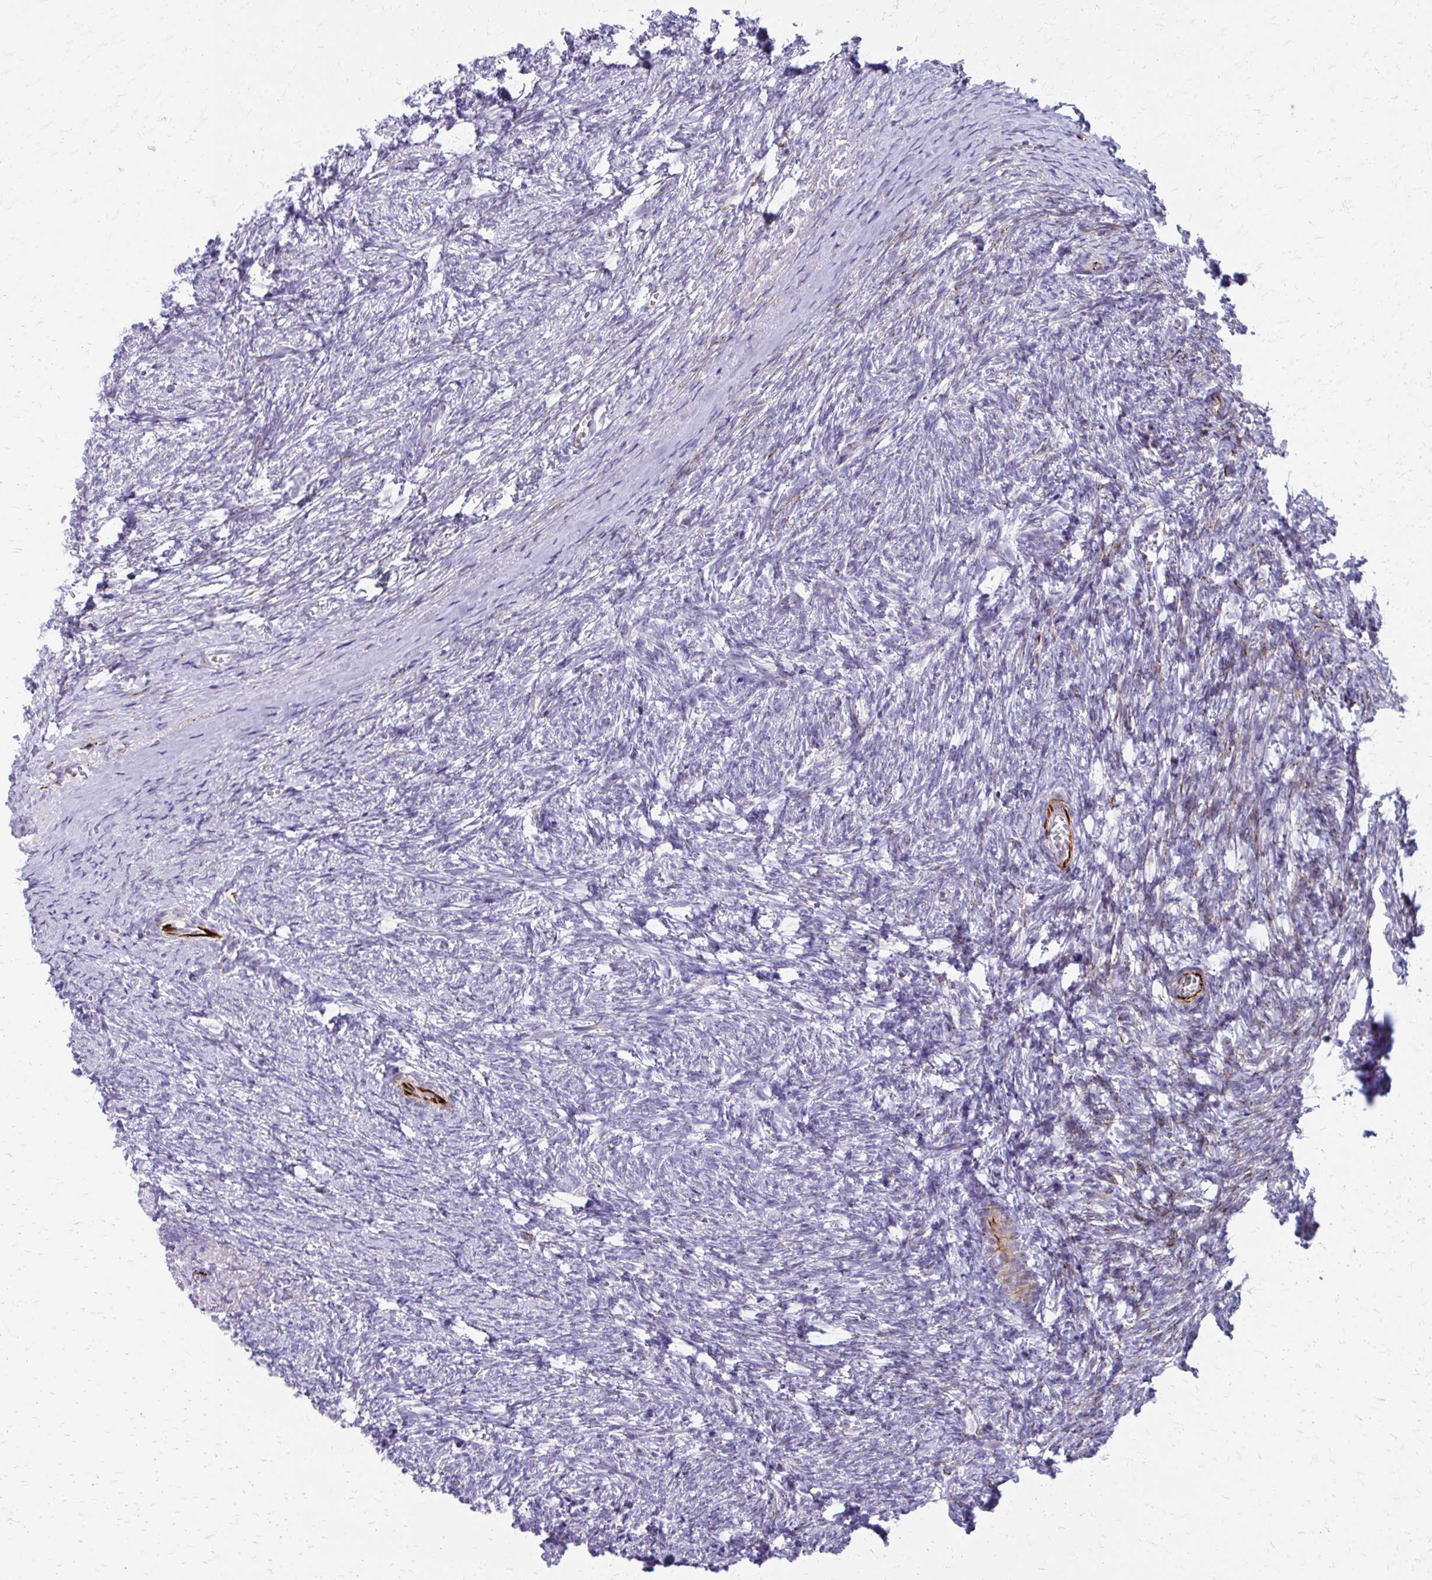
{"staining": {"intensity": "negative", "quantity": "none", "location": "none"}, "tissue": "ovary", "cell_type": "Follicle cells", "image_type": "normal", "snomed": [{"axis": "morphology", "description": "Normal tissue, NOS"}, {"axis": "topography", "description": "Ovary"}], "caption": "The photomicrograph displays no staining of follicle cells in unremarkable ovary.", "gene": "TRIM6", "patient": {"sex": "female", "age": 41}}